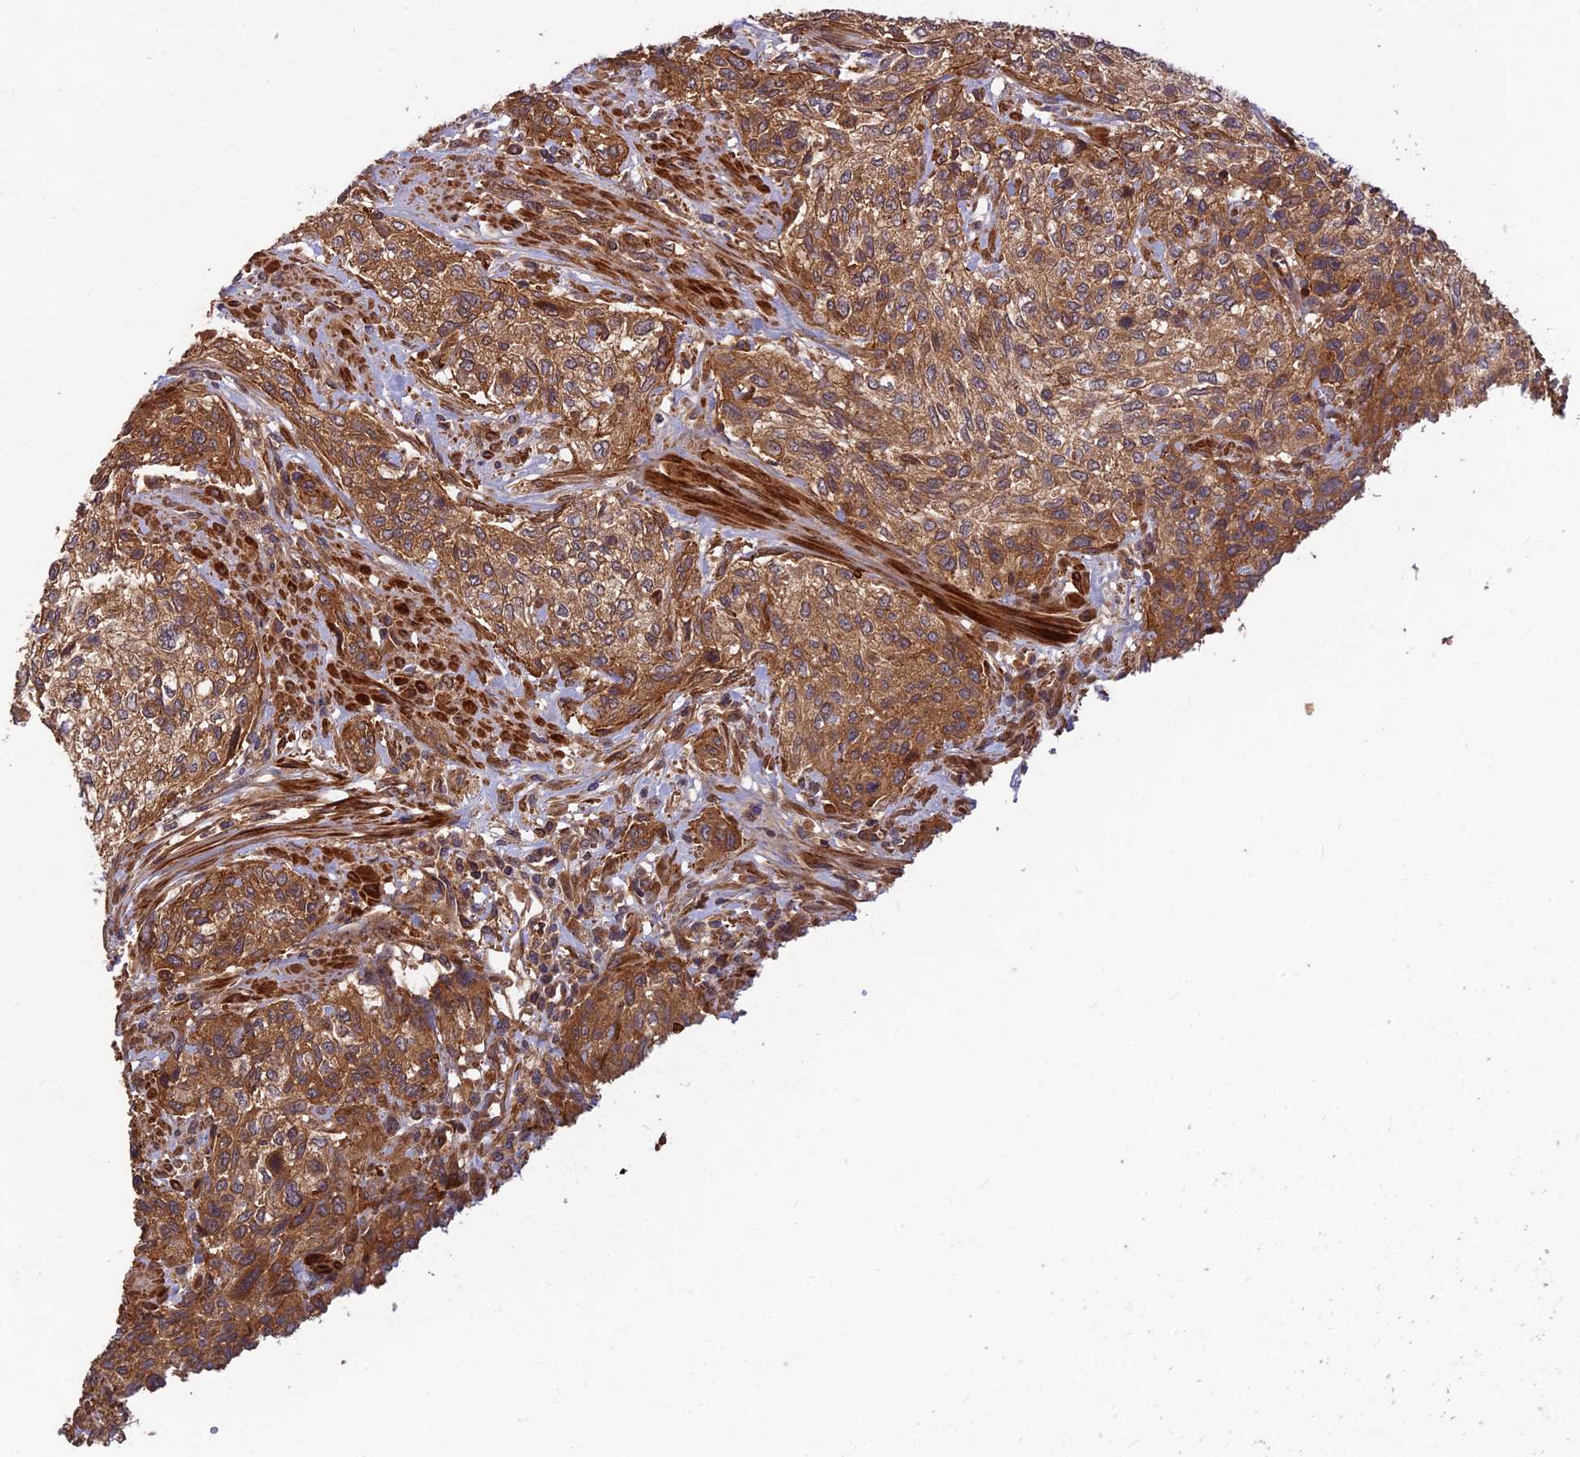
{"staining": {"intensity": "moderate", "quantity": ">75%", "location": "cytoplasmic/membranous"}, "tissue": "urothelial cancer", "cell_type": "Tumor cells", "image_type": "cancer", "snomed": [{"axis": "morphology", "description": "Normal tissue, NOS"}, {"axis": "morphology", "description": "Urothelial carcinoma, NOS"}, {"axis": "topography", "description": "Urinary bladder"}, {"axis": "topography", "description": "Peripheral nerve tissue"}], "caption": "Protein positivity by IHC reveals moderate cytoplasmic/membranous expression in approximately >75% of tumor cells in transitional cell carcinoma. Using DAB (3,3'-diaminobenzidine) (brown) and hematoxylin (blue) stains, captured at high magnification using brightfield microscopy.", "gene": "RELCH", "patient": {"sex": "male", "age": 35}}